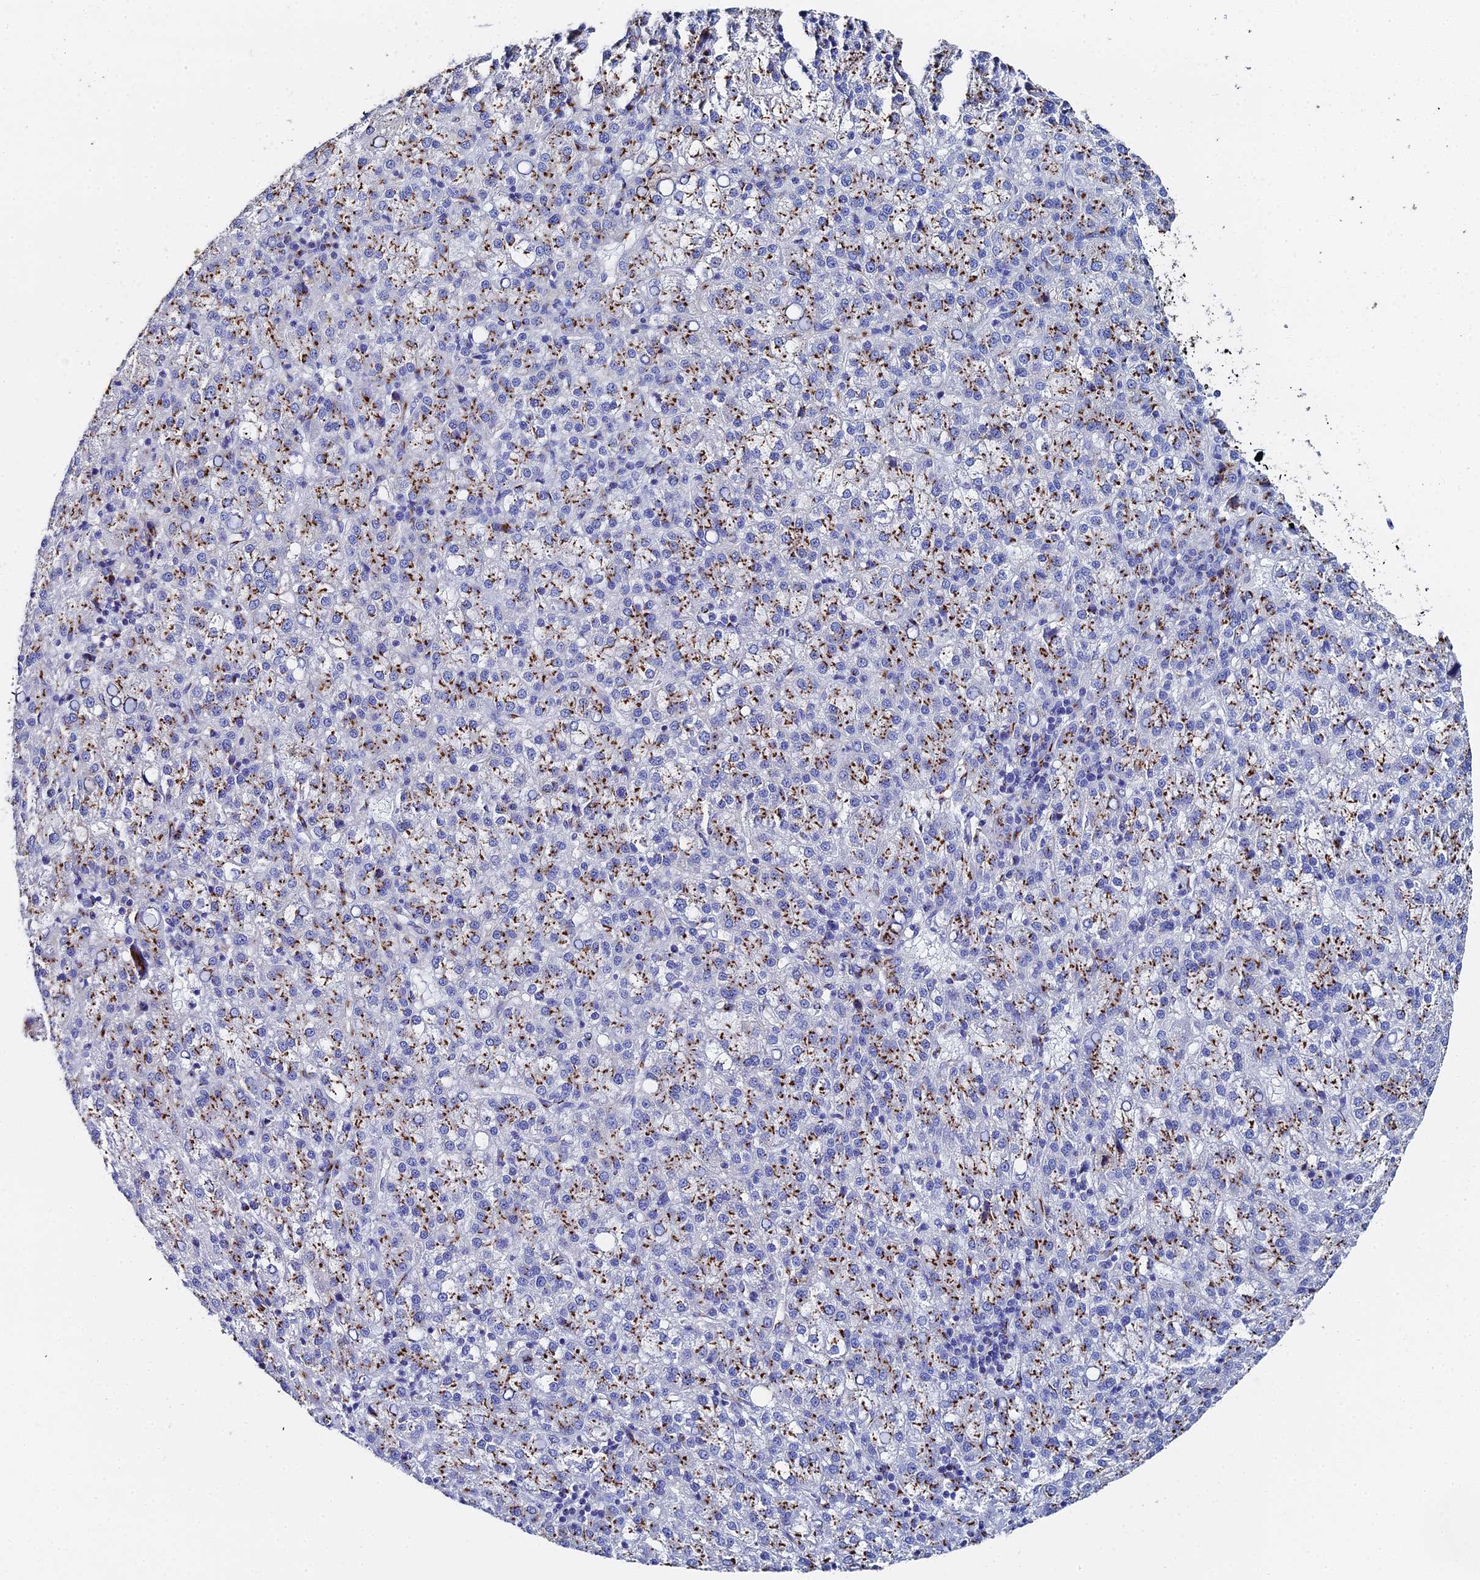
{"staining": {"intensity": "moderate", "quantity": ">75%", "location": "cytoplasmic/membranous"}, "tissue": "liver cancer", "cell_type": "Tumor cells", "image_type": "cancer", "snomed": [{"axis": "morphology", "description": "Carcinoma, Hepatocellular, NOS"}, {"axis": "topography", "description": "Liver"}], "caption": "IHC histopathology image of liver cancer (hepatocellular carcinoma) stained for a protein (brown), which reveals medium levels of moderate cytoplasmic/membranous positivity in approximately >75% of tumor cells.", "gene": "ENSG00000268674", "patient": {"sex": "female", "age": 58}}